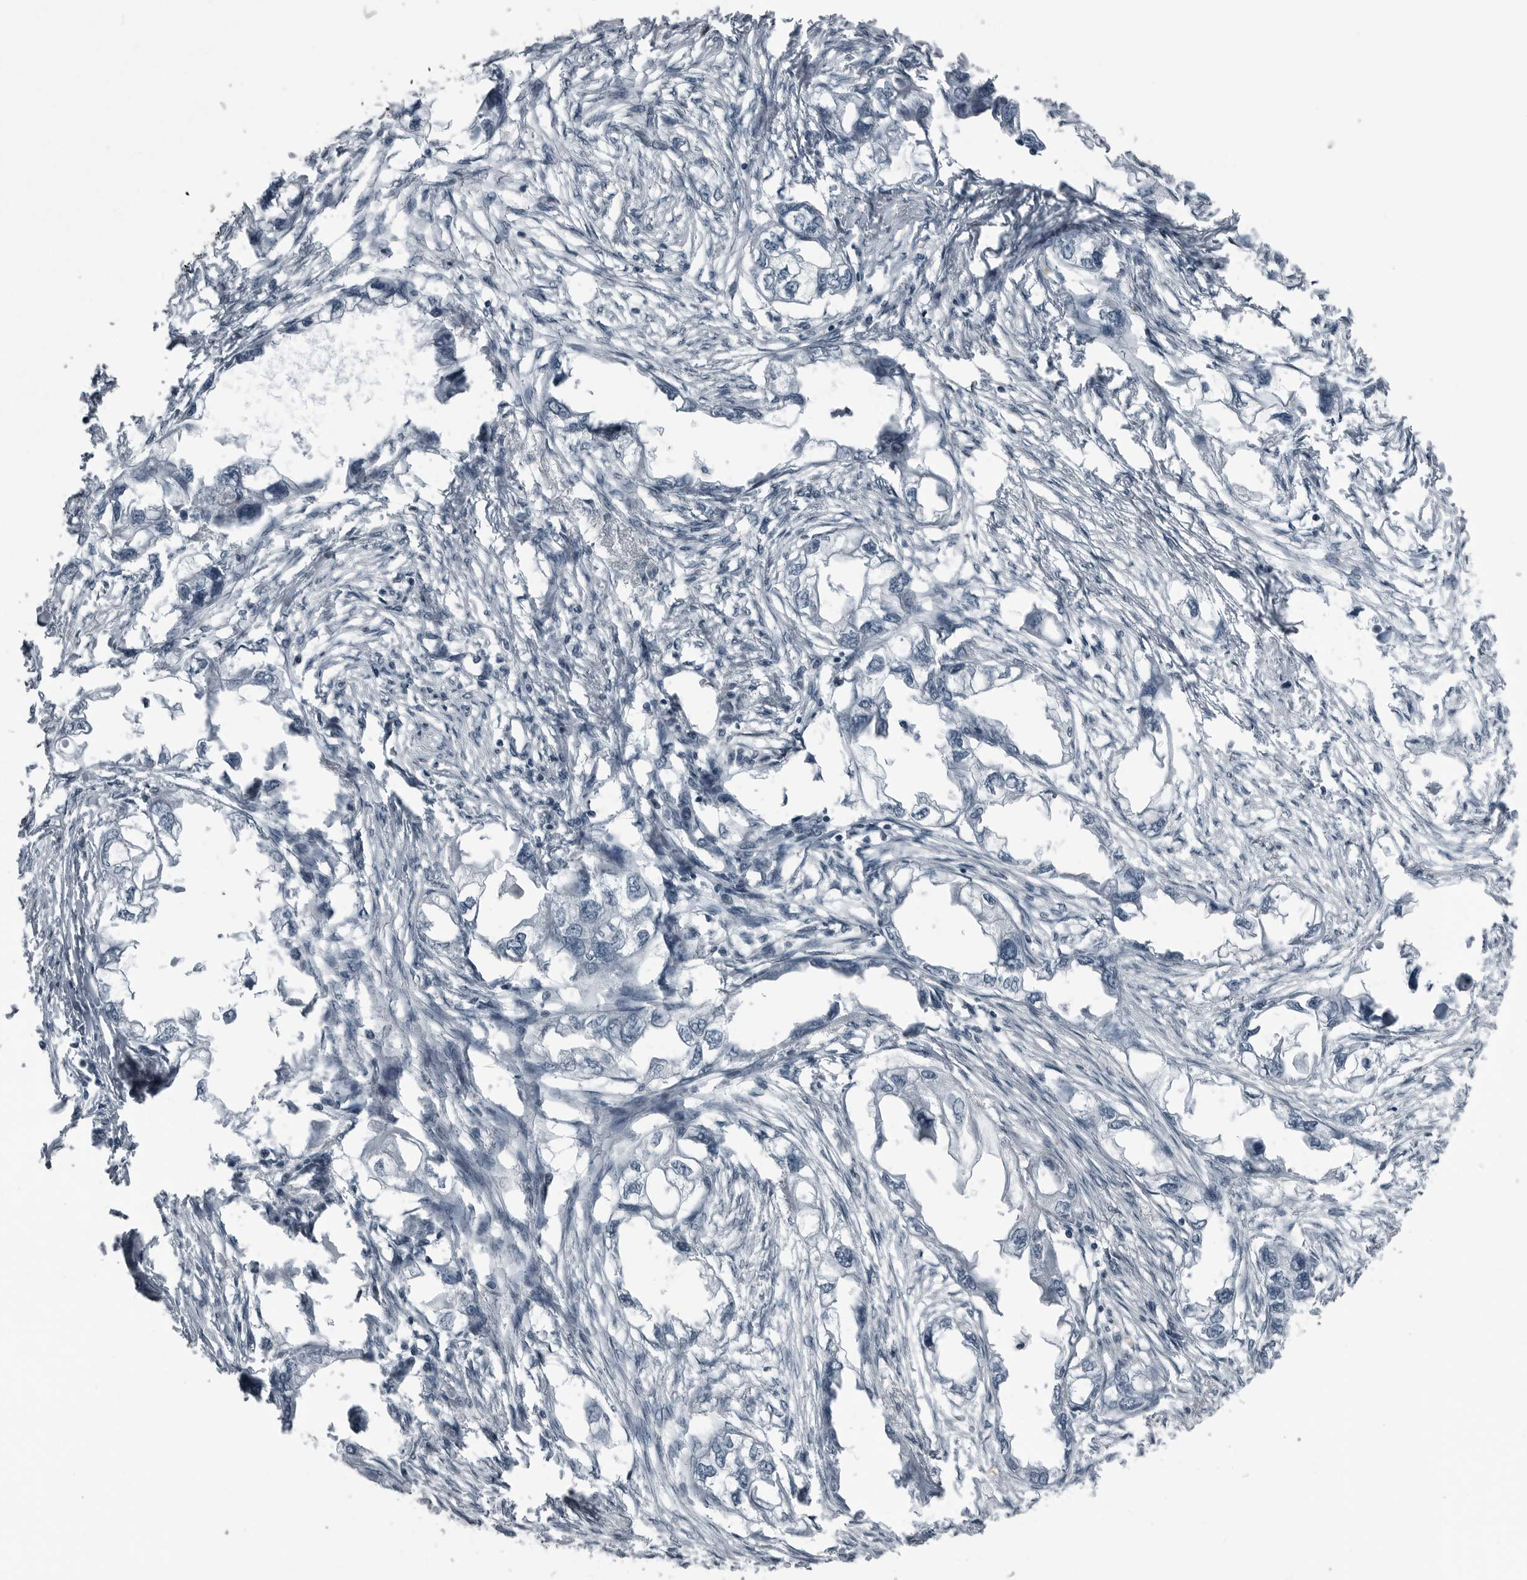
{"staining": {"intensity": "negative", "quantity": "none", "location": "none"}, "tissue": "endometrial cancer", "cell_type": "Tumor cells", "image_type": "cancer", "snomed": [{"axis": "morphology", "description": "Adenocarcinoma, NOS"}, {"axis": "morphology", "description": "Adenocarcinoma, metastatic, NOS"}, {"axis": "topography", "description": "Adipose tissue"}, {"axis": "topography", "description": "Endometrium"}], "caption": "IHC of human endometrial metastatic adenocarcinoma exhibits no positivity in tumor cells. (Immunohistochemistry (ihc), brightfield microscopy, high magnification).", "gene": "GAK", "patient": {"sex": "female", "age": 67}}